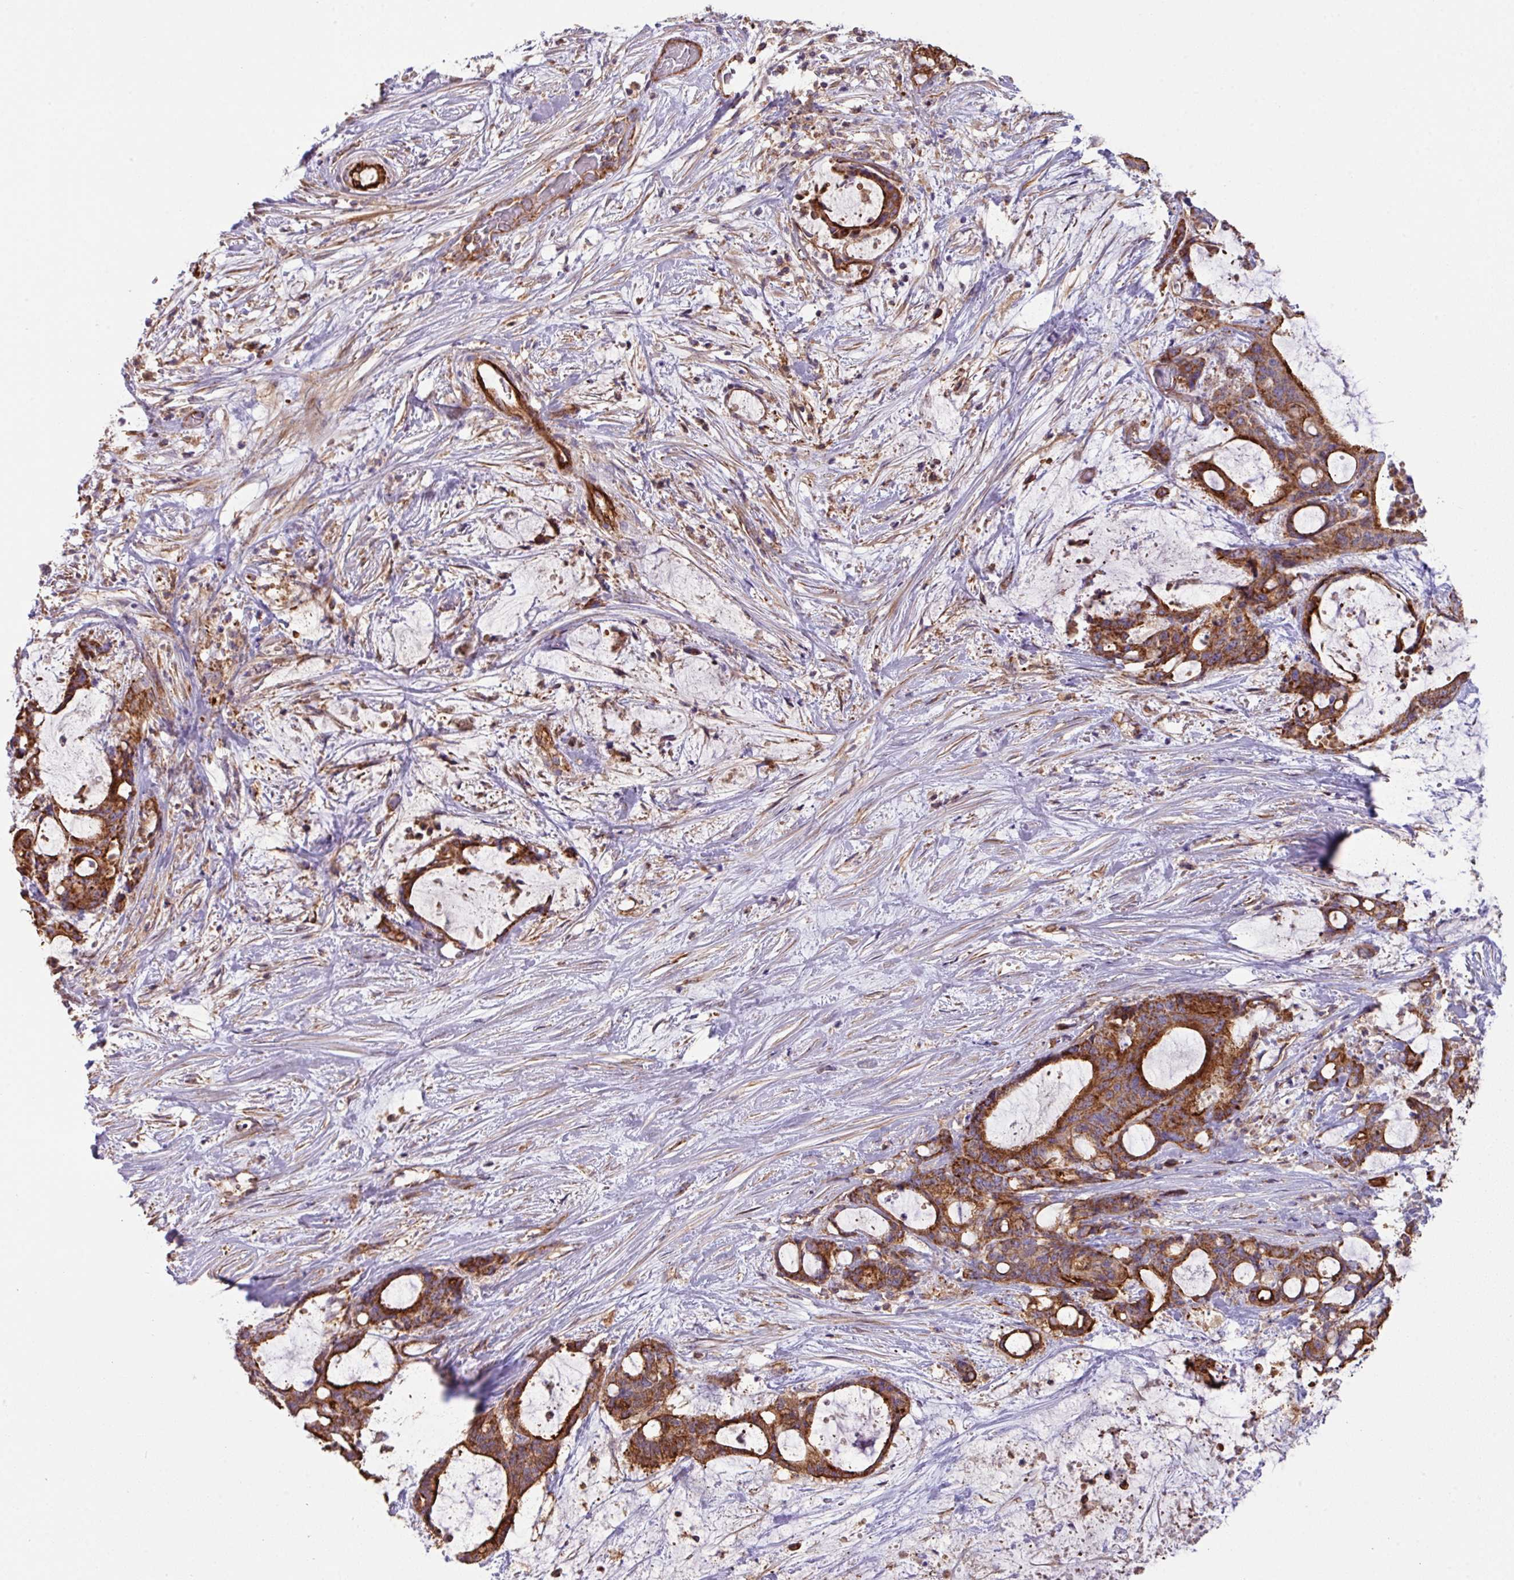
{"staining": {"intensity": "strong", "quantity": ">75%", "location": "cytoplasmic/membranous"}, "tissue": "liver cancer", "cell_type": "Tumor cells", "image_type": "cancer", "snomed": [{"axis": "morphology", "description": "Normal tissue, NOS"}, {"axis": "morphology", "description": "Cholangiocarcinoma"}, {"axis": "topography", "description": "Liver"}, {"axis": "topography", "description": "Peripheral nerve tissue"}], "caption": "IHC histopathology image of human liver cholangiocarcinoma stained for a protein (brown), which displays high levels of strong cytoplasmic/membranous positivity in about >75% of tumor cells.", "gene": "LRRC53", "patient": {"sex": "female", "age": 73}}